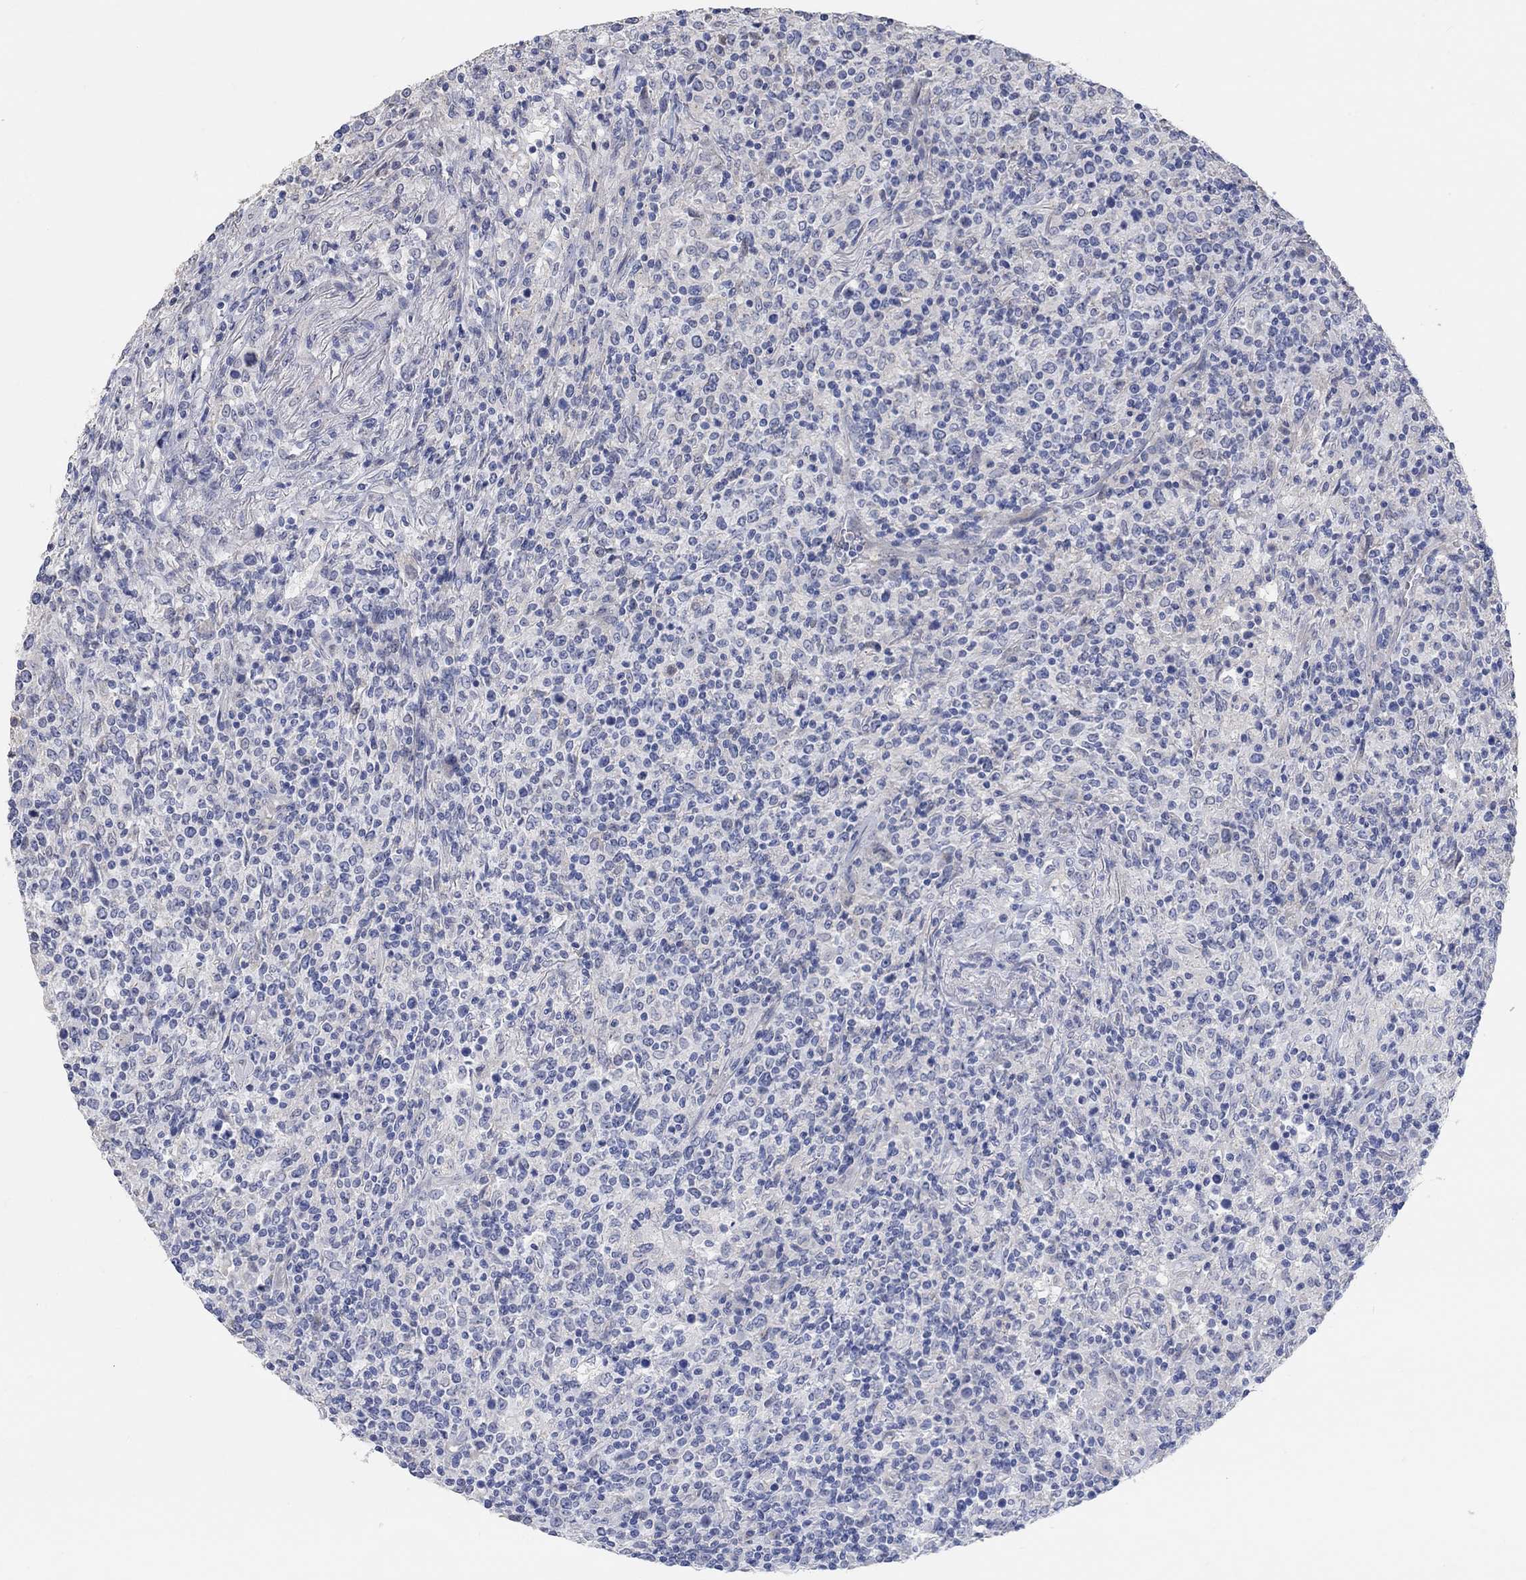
{"staining": {"intensity": "negative", "quantity": "none", "location": "none"}, "tissue": "lymphoma", "cell_type": "Tumor cells", "image_type": "cancer", "snomed": [{"axis": "morphology", "description": "Malignant lymphoma, non-Hodgkin's type, High grade"}, {"axis": "topography", "description": "Lung"}], "caption": "This is an immunohistochemistry image of lymphoma. There is no staining in tumor cells.", "gene": "NLRP14", "patient": {"sex": "male", "age": 79}}